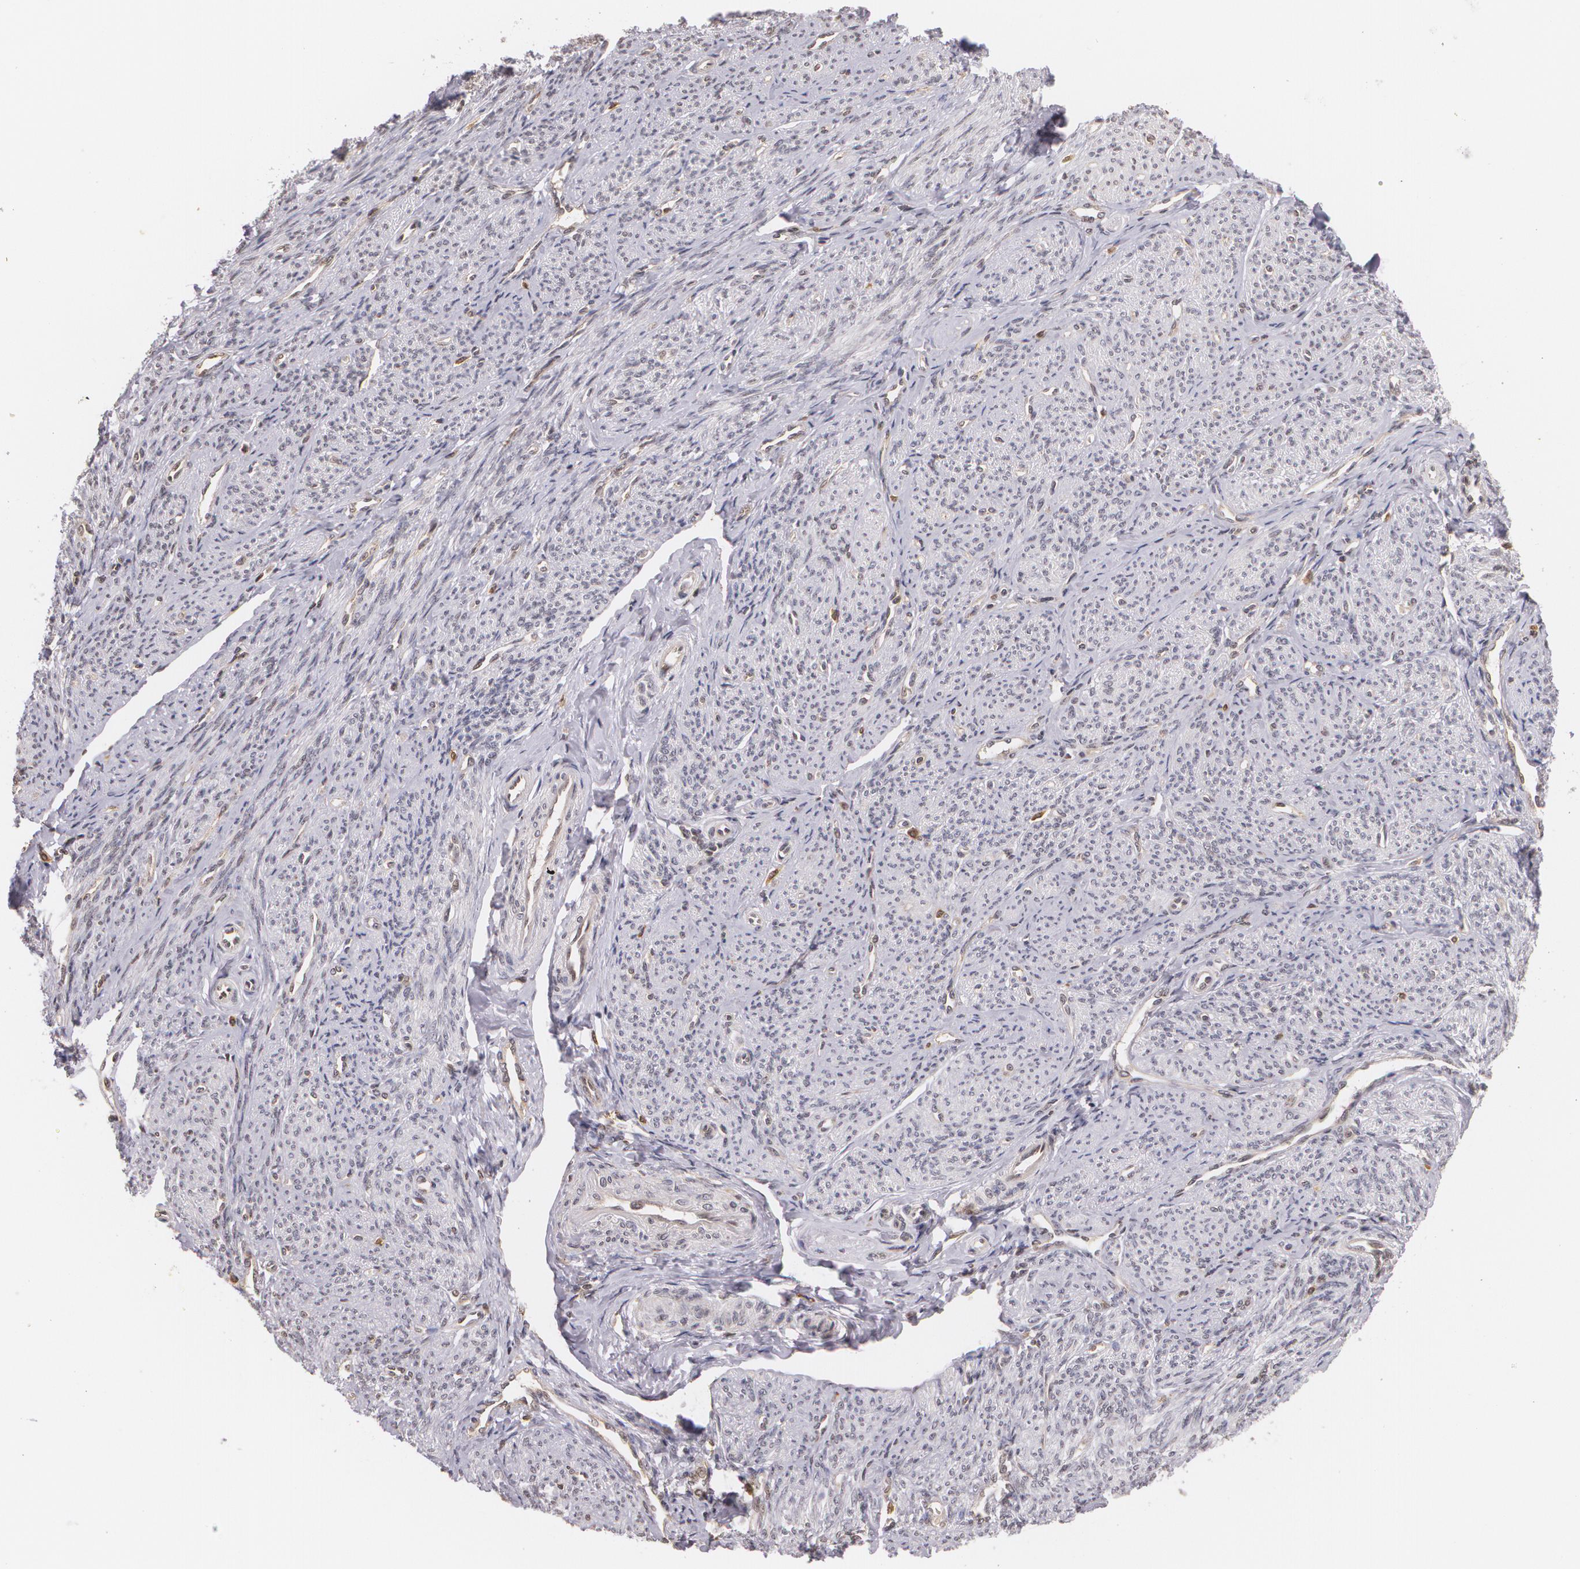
{"staining": {"intensity": "weak", "quantity": "<25%", "location": "nuclear"}, "tissue": "smooth muscle", "cell_type": "Smooth muscle cells", "image_type": "normal", "snomed": [{"axis": "morphology", "description": "Normal tissue, NOS"}, {"axis": "topography", "description": "Cervix"}, {"axis": "topography", "description": "Endometrium"}], "caption": "The micrograph demonstrates no significant staining in smooth muscle cells of smooth muscle.", "gene": "VAV3", "patient": {"sex": "female", "age": 65}}